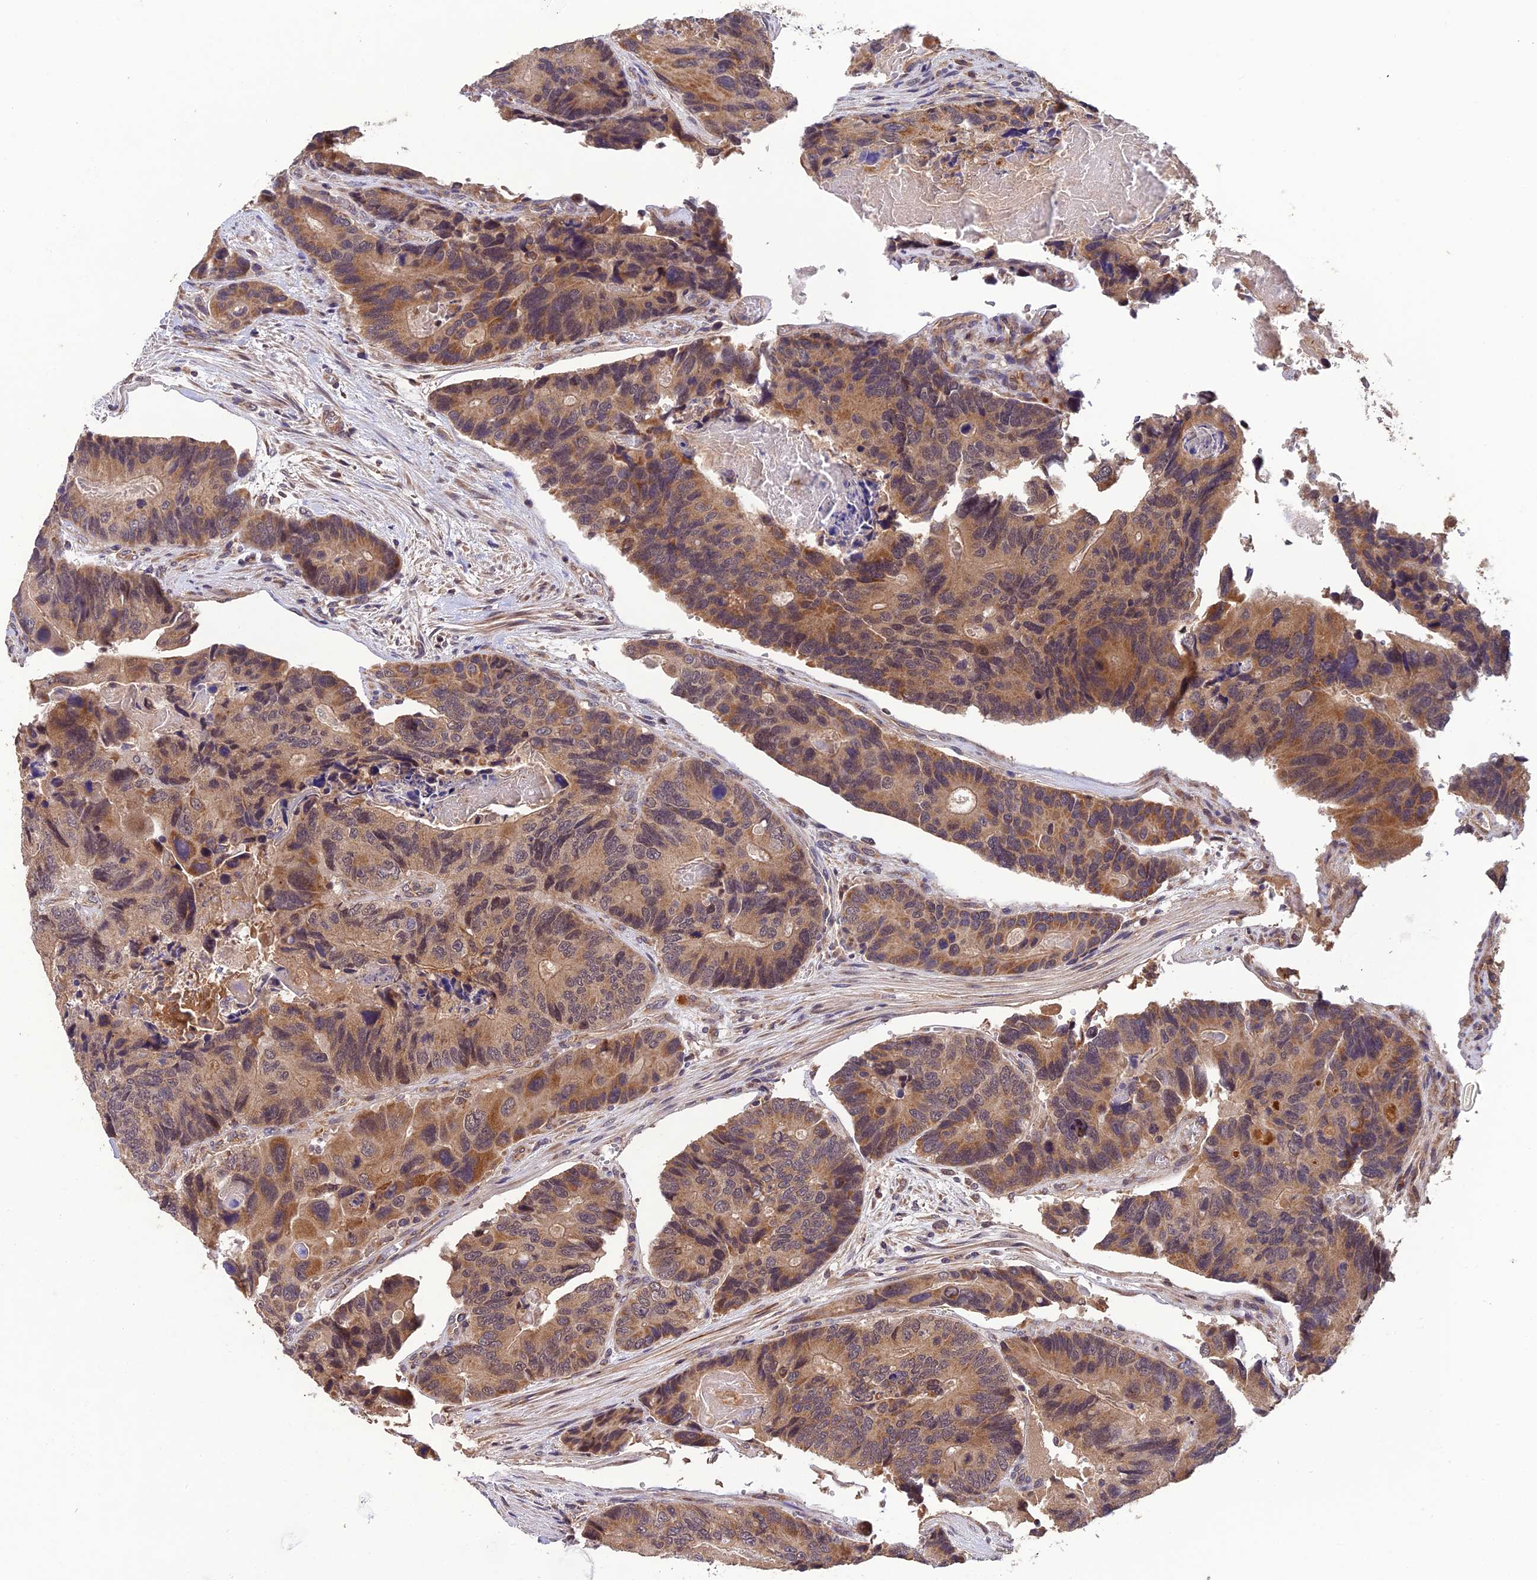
{"staining": {"intensity": "moderate", "quantity": ">75%", "location": "cytoplasmic/membranous"}, "tissue": "colorectal cancer", "cell_type": "Tumor cells", "image_type": "cancer", "snomed": [{"axis": "morphology", "description": "Adenocarcinoma, NOS"}, {"axis": "topography", "description": "Colon"}], "caption": "A micrograph of human colorectal cancer (adenocarcinoma) stained for a protein displays moderate cytoplasmic/membranous brown staining in tumor cells.", "gene": "MNS1", "patient": {"sex": "male", "age": 84}}